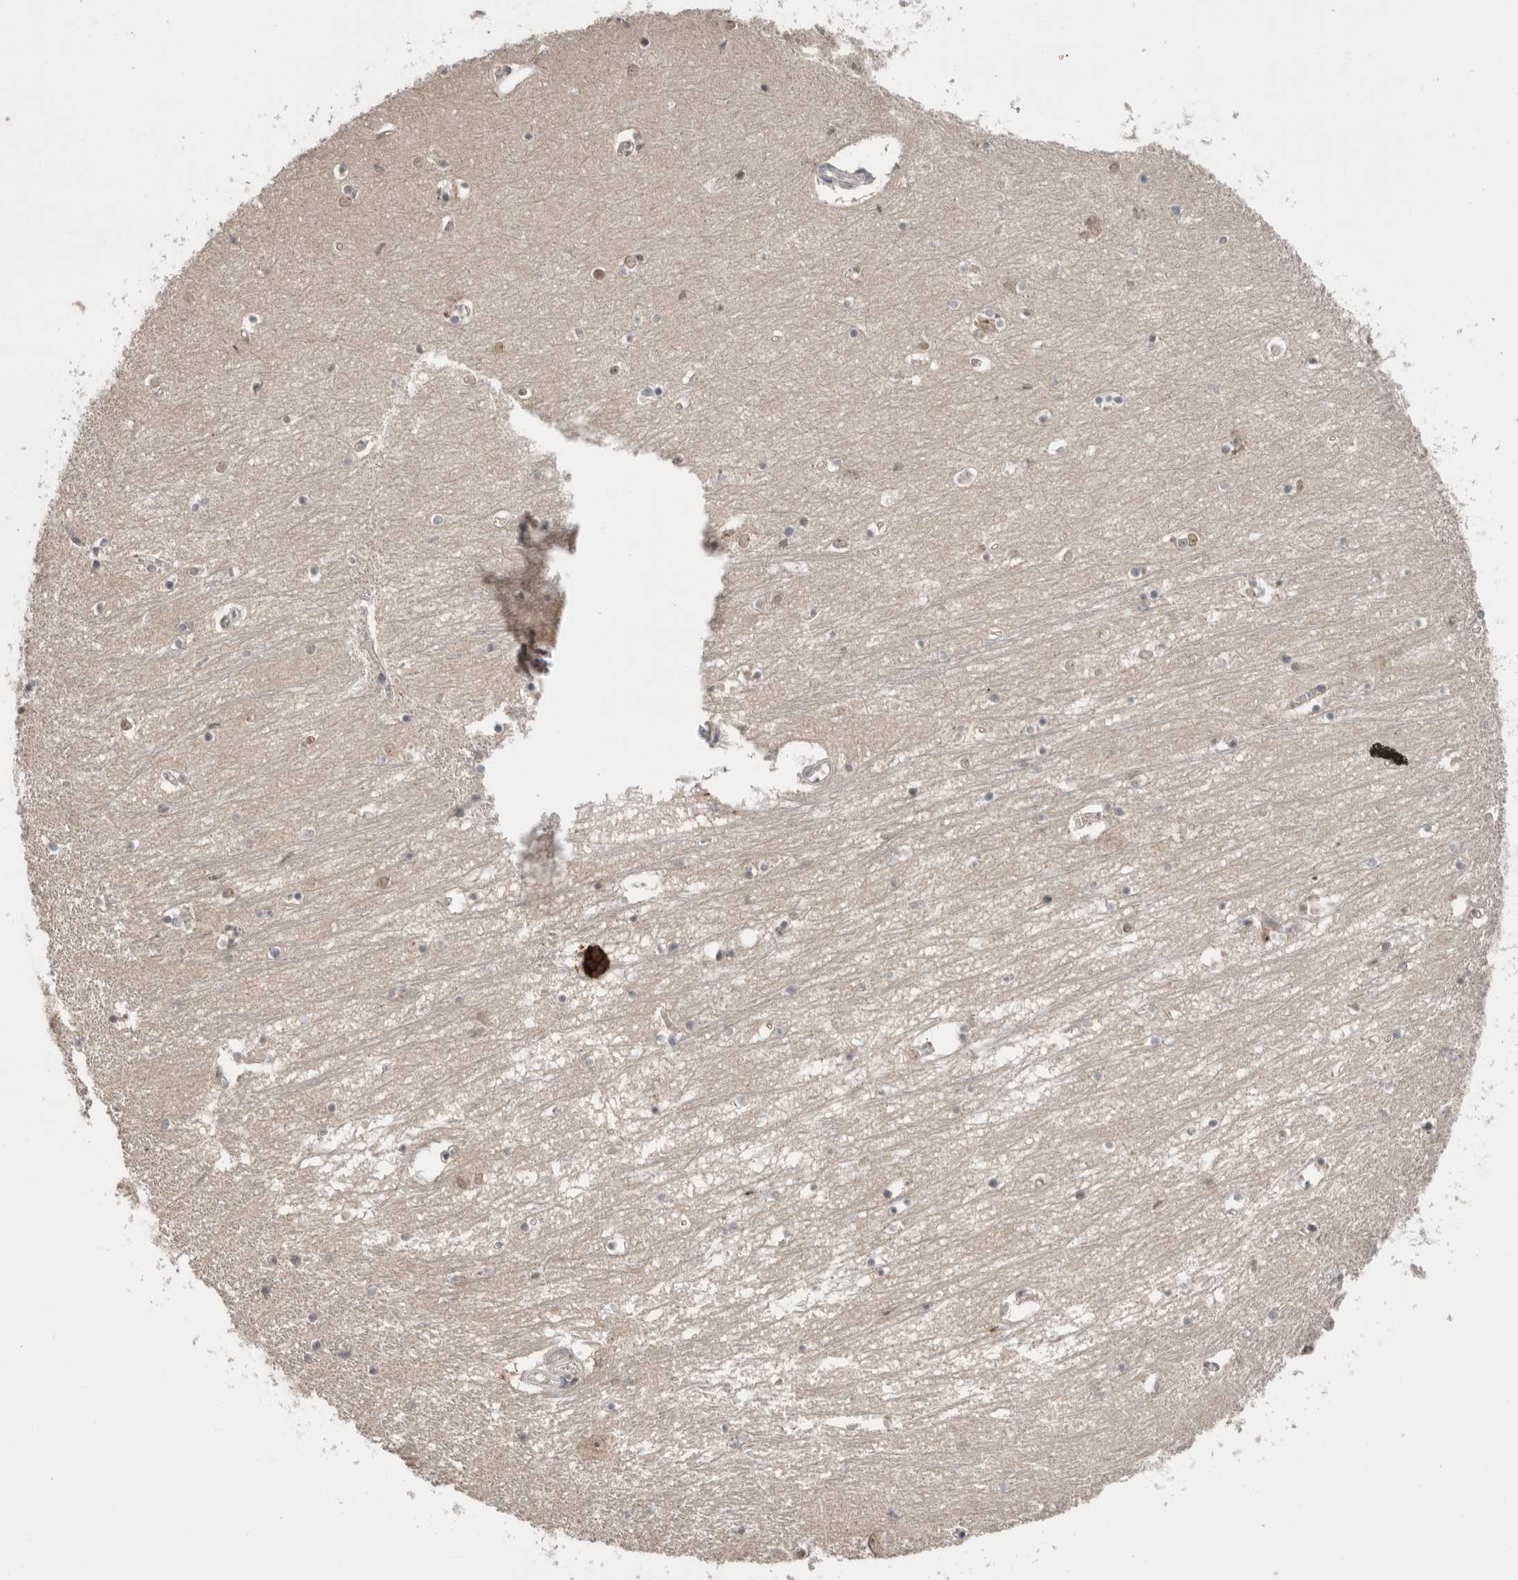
{"staining": {"intensity": "moderate", "quantity": "<25%", "location": "nuclear"}, "tissue": "hippocampus", "cell_type": "Glial cells", "image_type": "normal", "snomed": [{"axis": "morphology", "description": "Normal tissue, NOS"}, {"axis": "topography", "description": "Hippocampus"}], "caption": "A low amount of moderate nuclear positivity is present in about <25% of glial cells in unremarkable hippocampus.", "gene": "KLK5", "patient": {"sex": "male", "age": 70}}